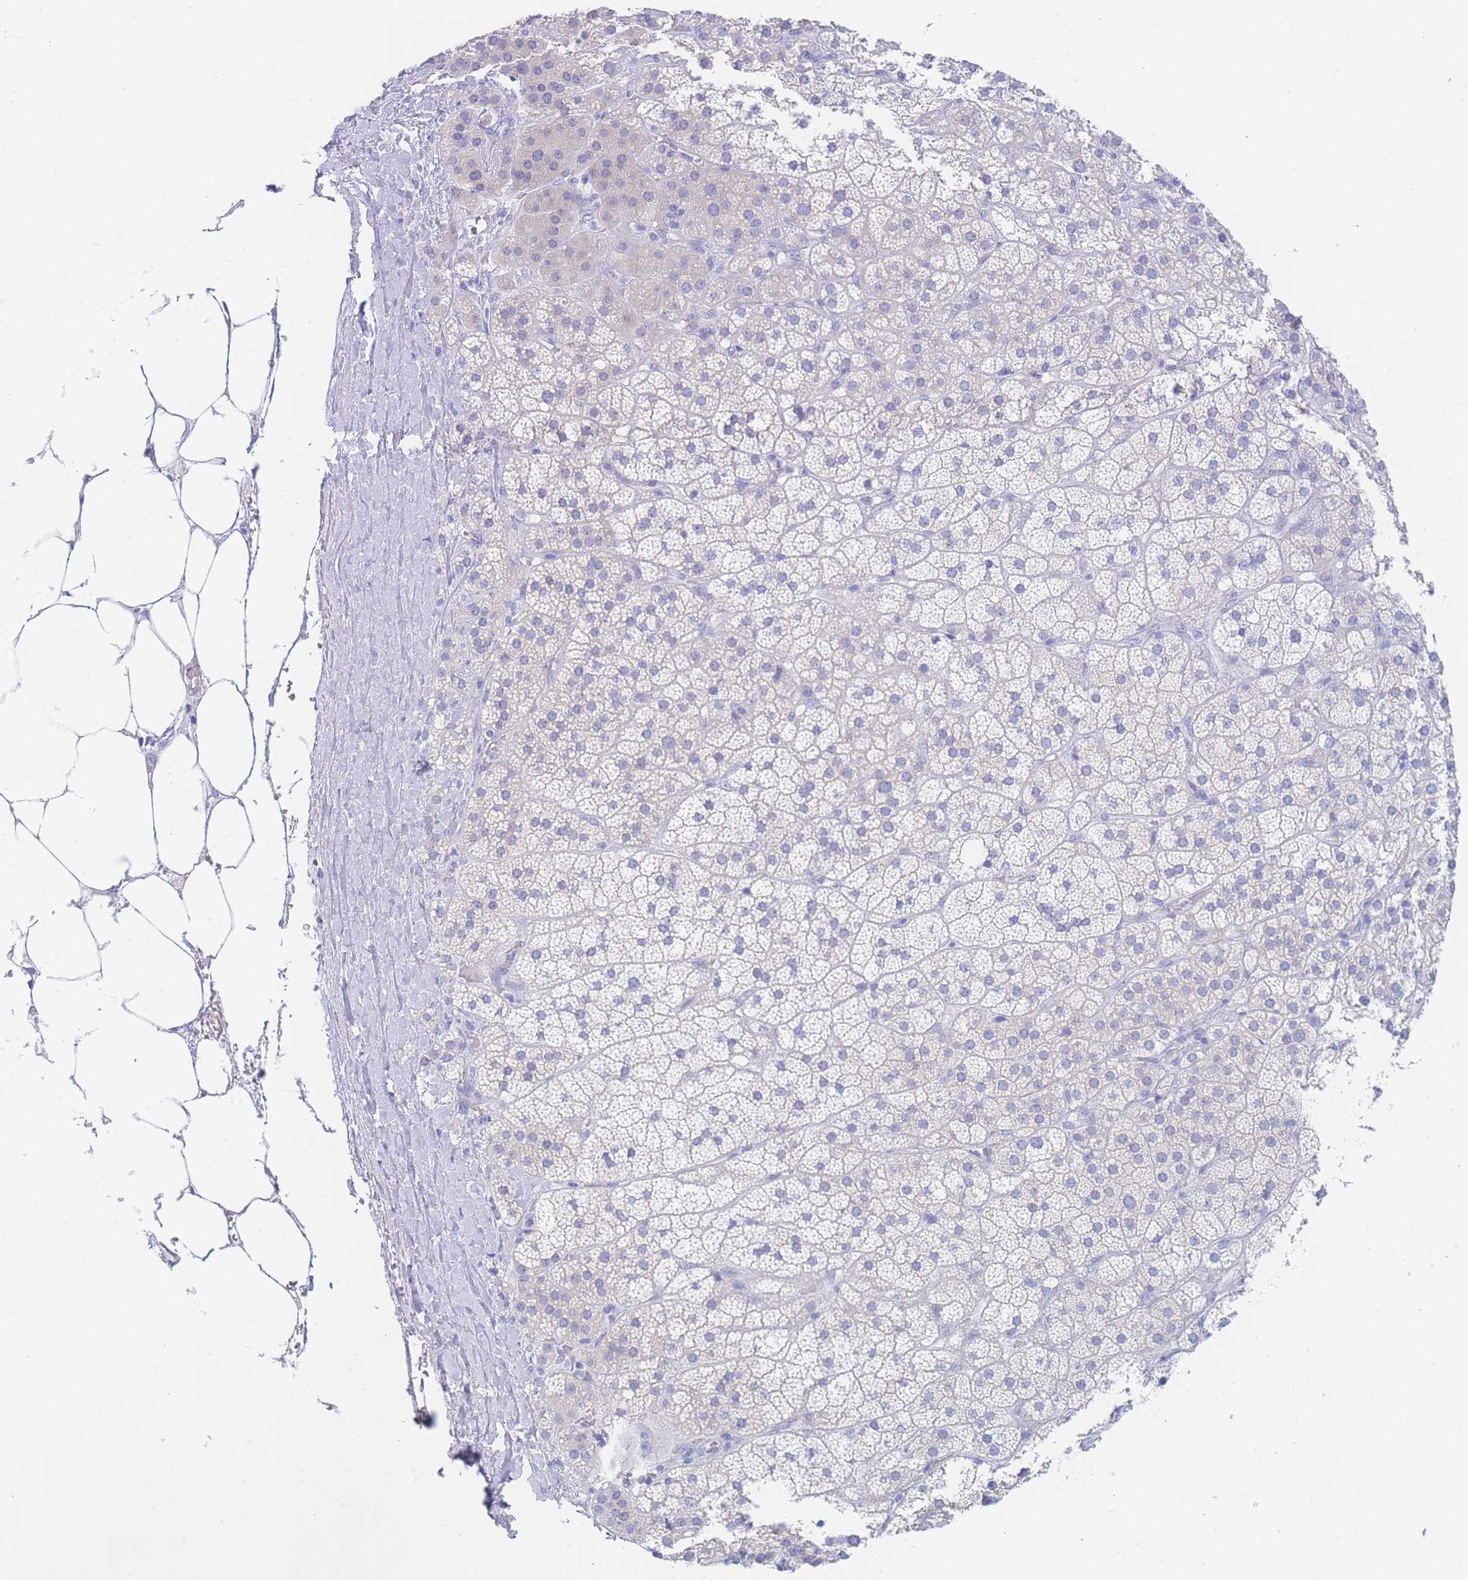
{"staining": {"intensity": "negative", "quantity": "none", "location": "none"}, "tissue": "adrenal gland", "cell_type": "Glandular cells", "image_type": "normal", "snomed": [{"axis": "morphology", "description": "Normal tissue, NOS"}, {"axis": "topography", "description": "Adrenal gland"}], "caption": "Glandular cells show no significant protein positivity in normal adrenal gland.", "gene": "LZTFL1", "patient": {"sex": "female", "age": 70}}